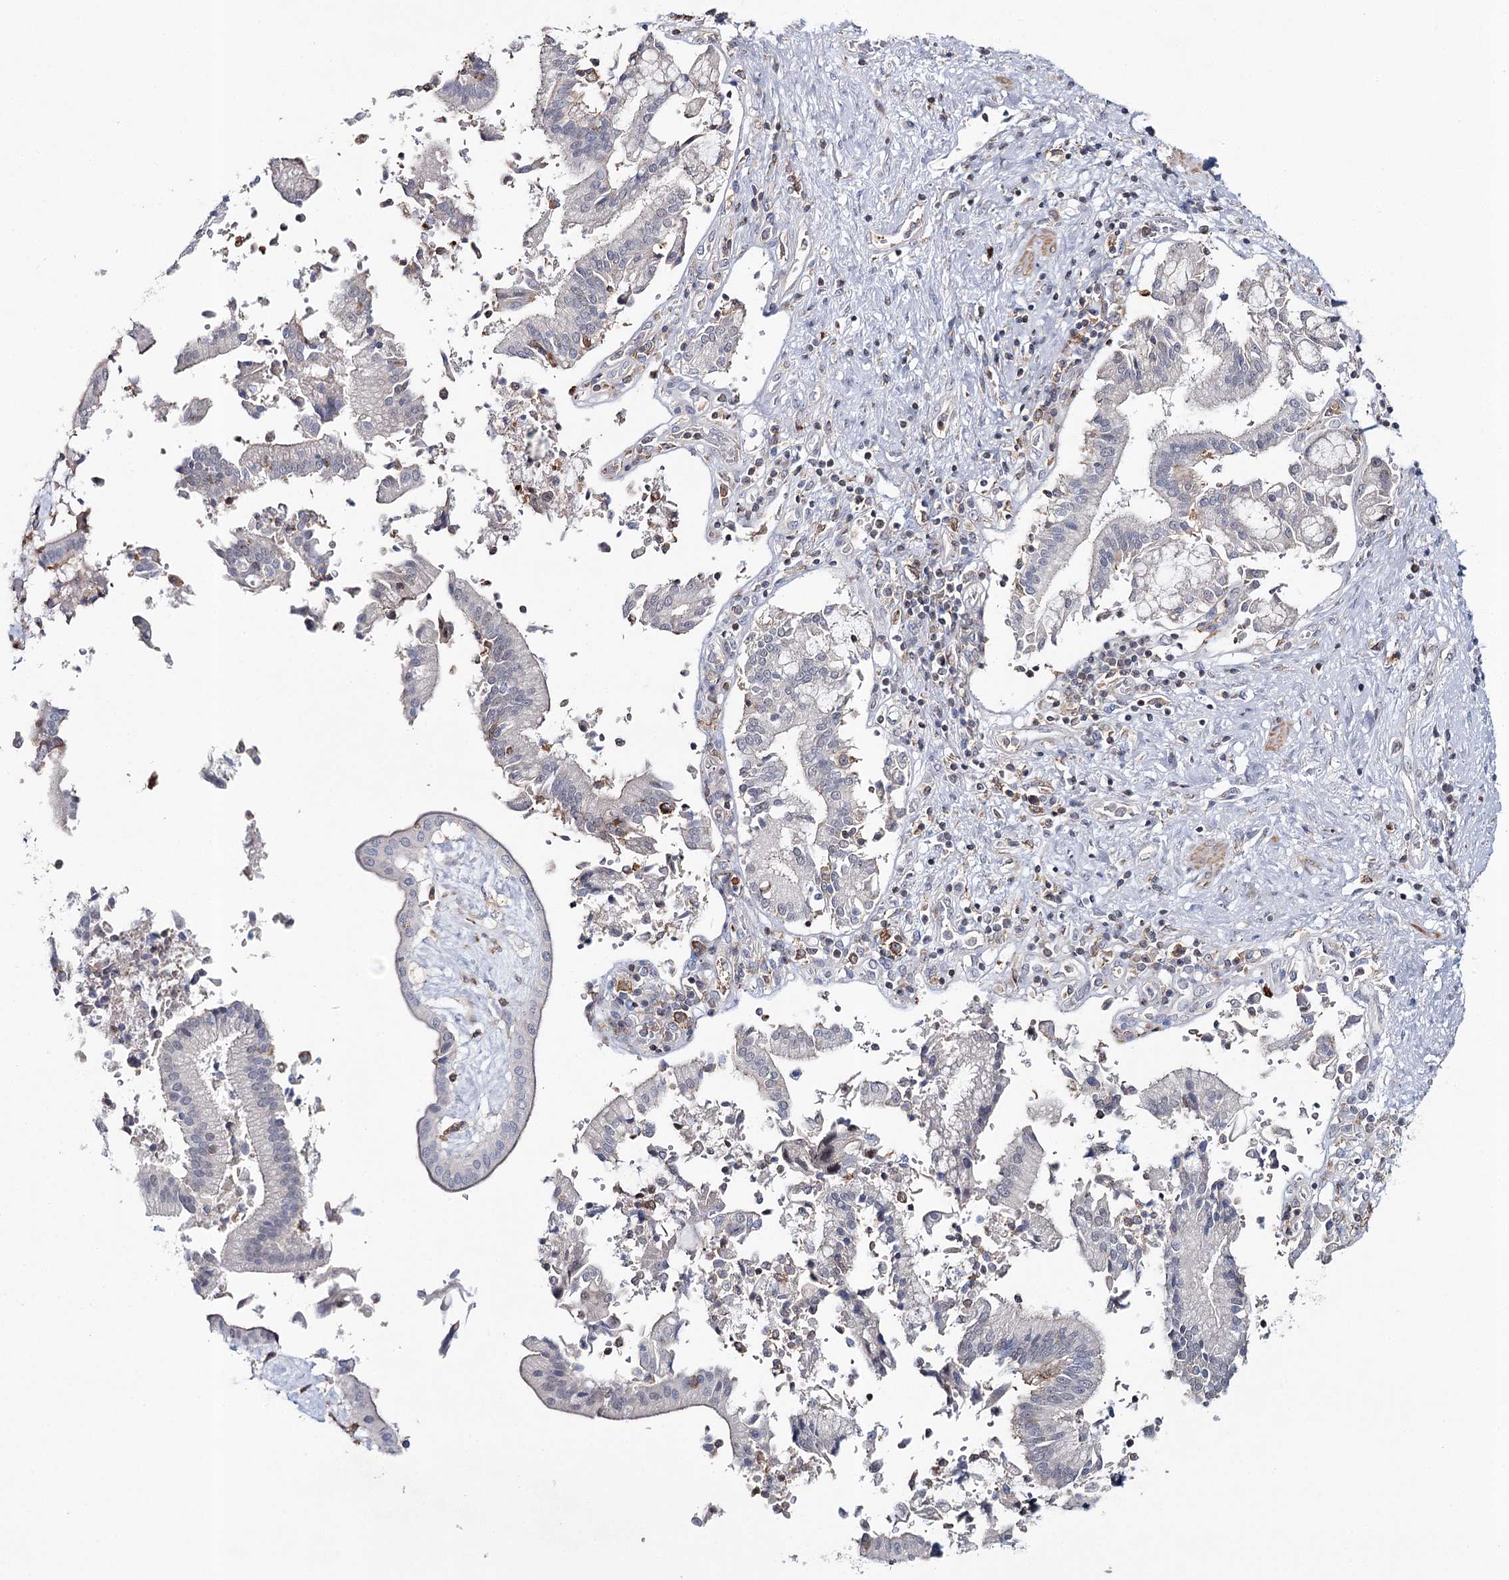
{"staining": {"intensity": "negative", "quantity": "none", "location": "none"}, "tissue": "pancreatic cancer", "cell_type": "Tumor cells", "image_type": "cancer", "snomed": [{"axis": "morphology", "description": "Adenocarcinoma, NOS"}, {"axis": "topography", "description": "Pancreas"}], "caption": "An immunohistochemistry image of pancreatic cancer (adenocarcinoma) is shown. There is no staining in tumor cells of pancreatic cancer (adenocarcinoma).", "gene": "ZC3H8", "patient": {"sex": "male", "age": 46}}